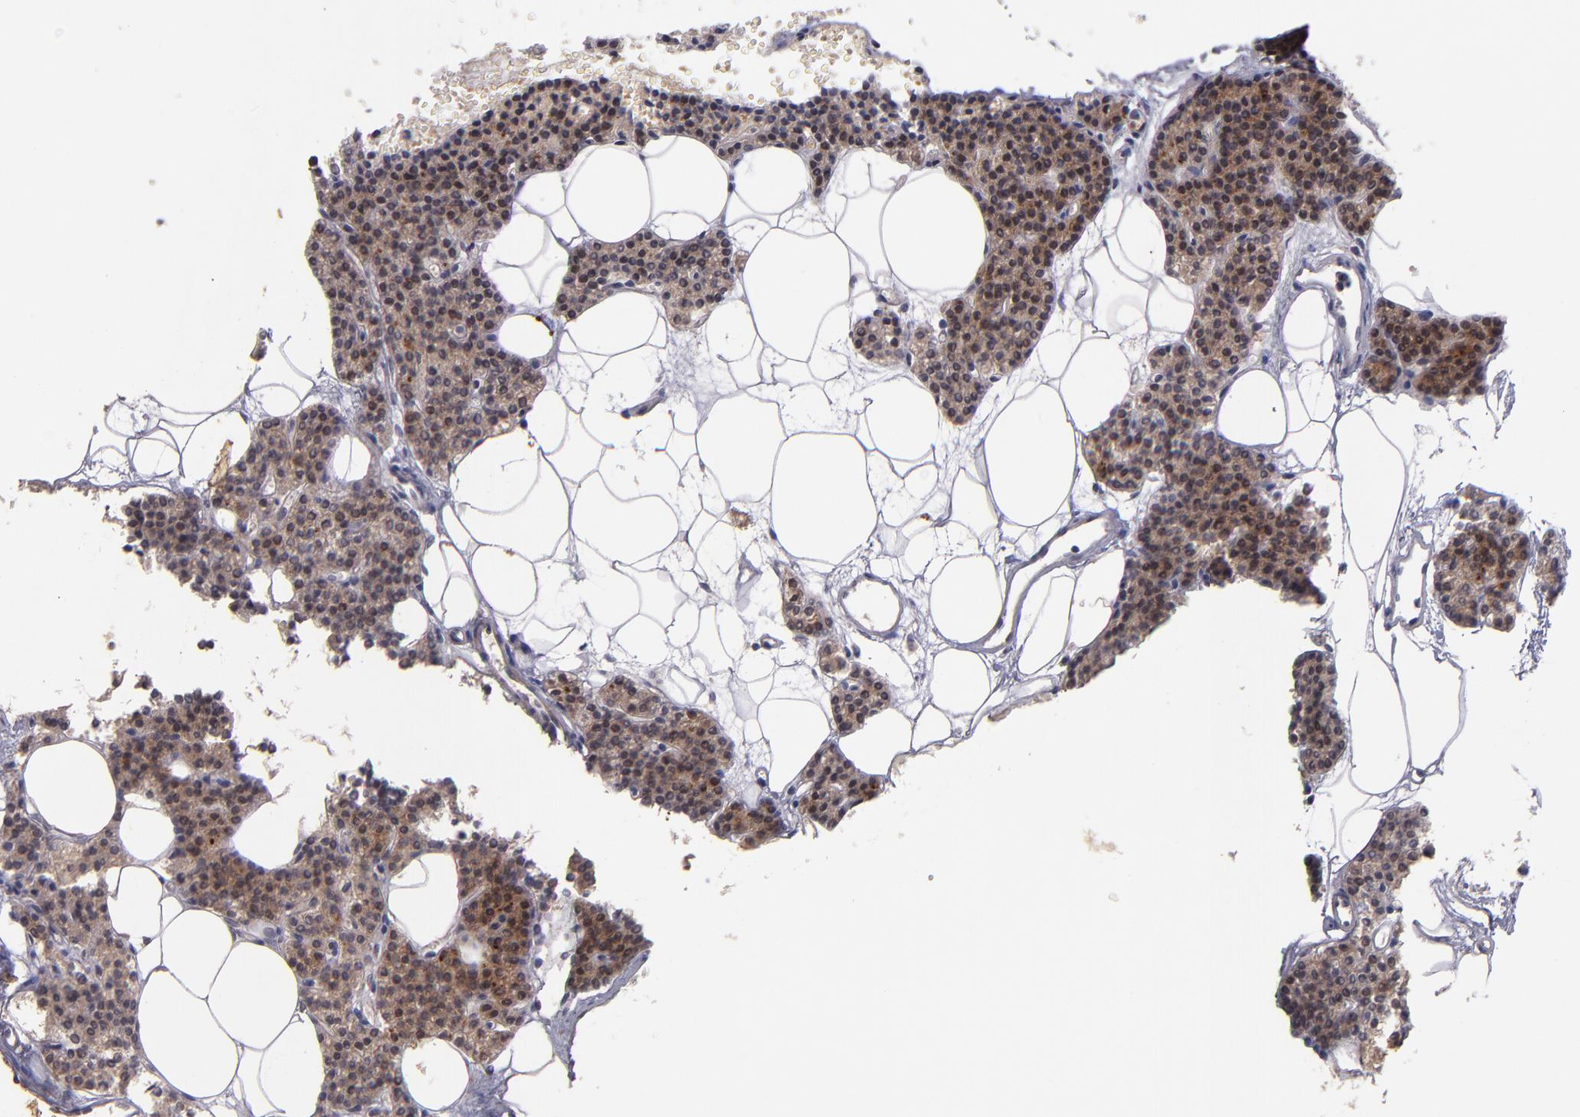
{"staining": {"intensity": "moderate", "quantity": ">75%", "location": "cytoplasmic/membranous"}, "tissue": "parathyroid gland", "cell_type": "Glandular cells", "image_type": "normal", "snomed": [{"axis": "morphology", "description": "Normal tissue, NOS"}, {"axis": "topography", "description": "Parathyroid gland"}], "caption": "Immunohistochemical staining of benign parathyroid gland exhibits medium levels of moderate cytoplasmic/membranous positivity in approximately >75% of glandular cells.", "gene": "MAGEE1", "patient": {"sex": "male", "age": 24}}